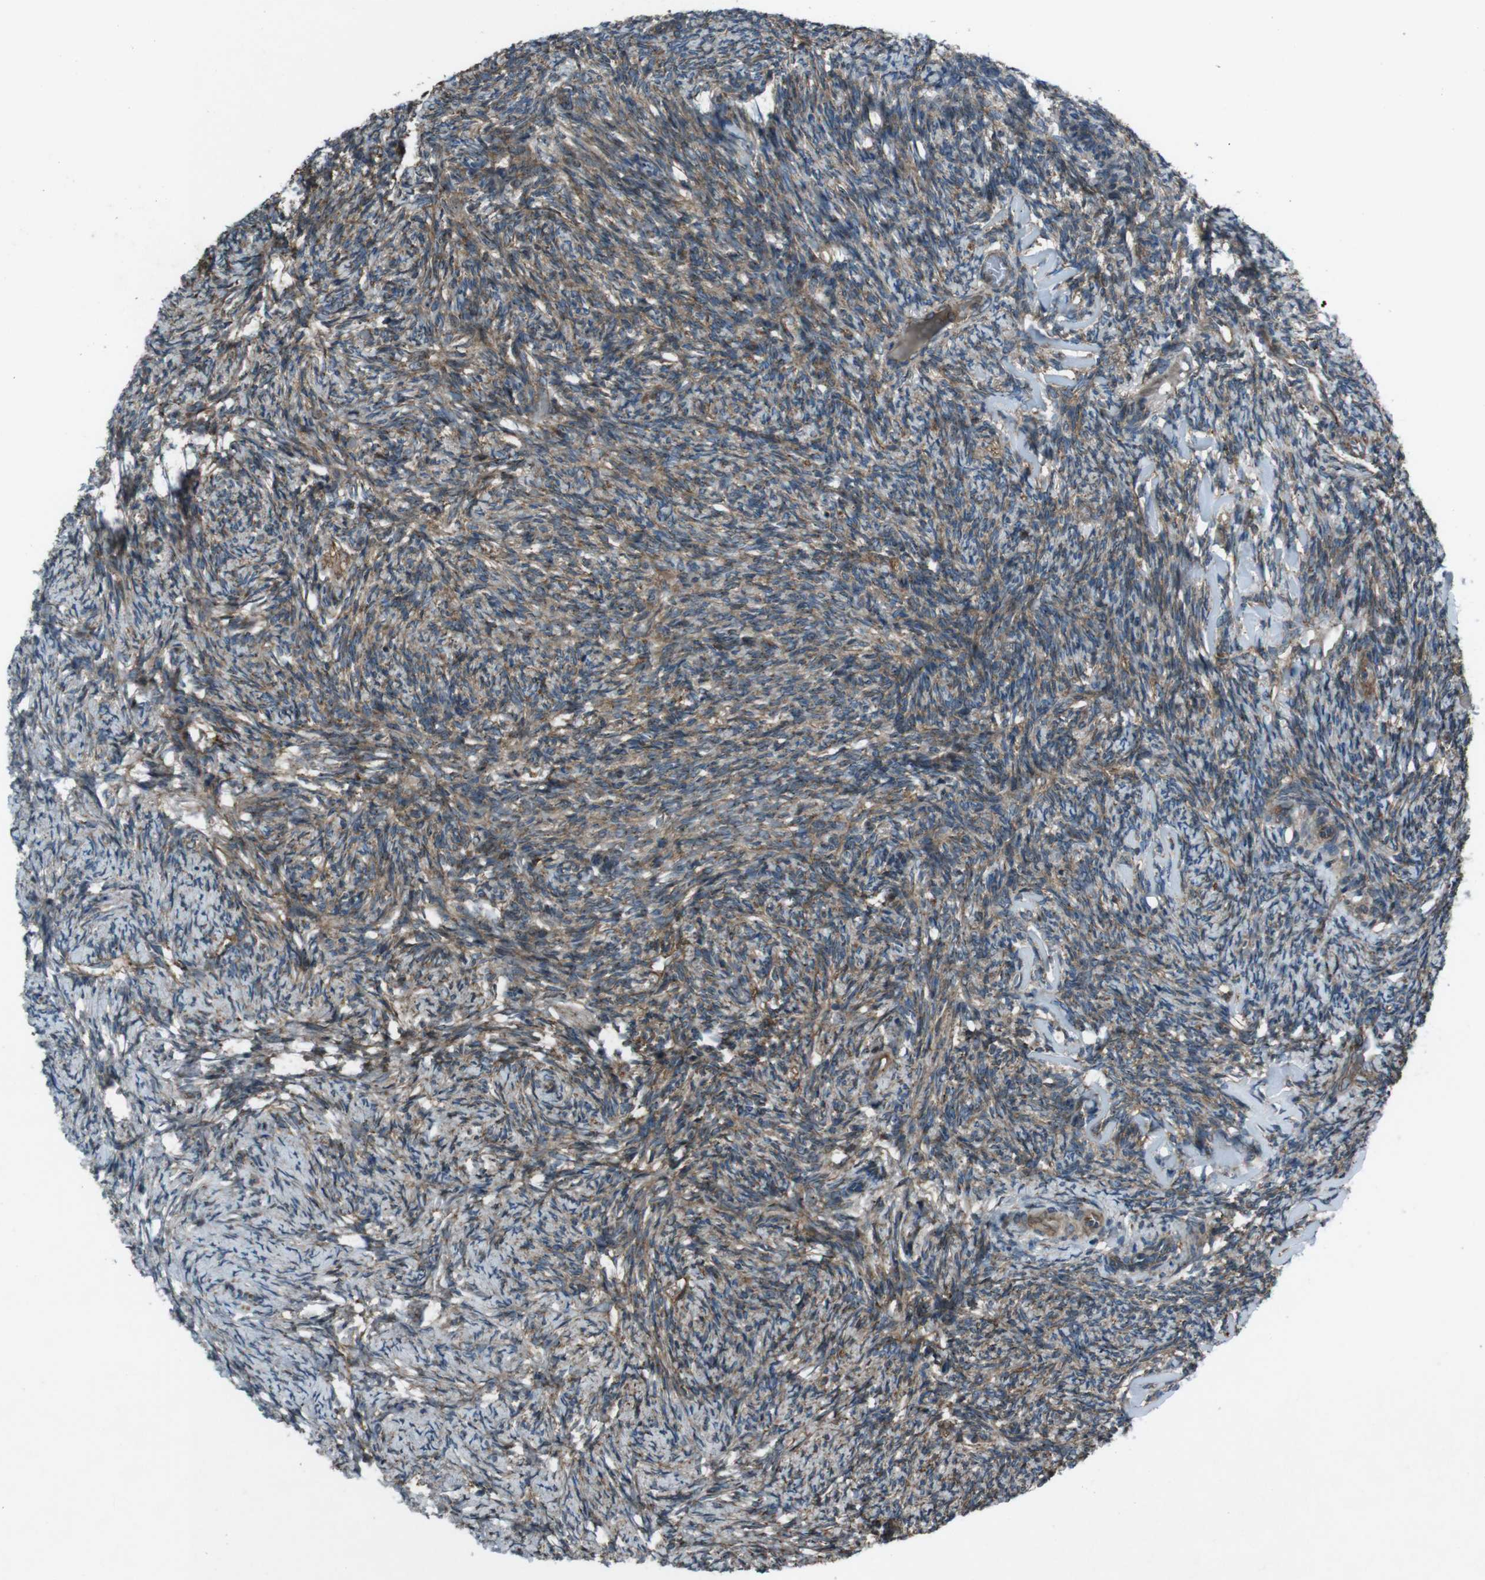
{"staining": {"intensity": "weak", "quantity": "25%-75%", "location": "cytoplasmic/membranous"}, "tissue": "ovary", "cell_type": "Ovarian stroma cells", "image_type": "normal", "snomed": [{"axis": "morphology", "description": "Normal tissue, NOS"}, {"axis": "topography", "description": "Ovary"}], "caption": "IHC staining of unremarkable ovary, which demonstrates low levels of weak cytoplasmic/membranous staining in about 25%-75% of ovarian stroma cells indicating weak cytoplasmic/membranous protein staining. The staining was performed using DAB (brown) for protein detection and nuclei were counterstained in hematoxylin (blue).", "gene": "SLC27A4", "patient": {"sex": "female", "age": 60}}